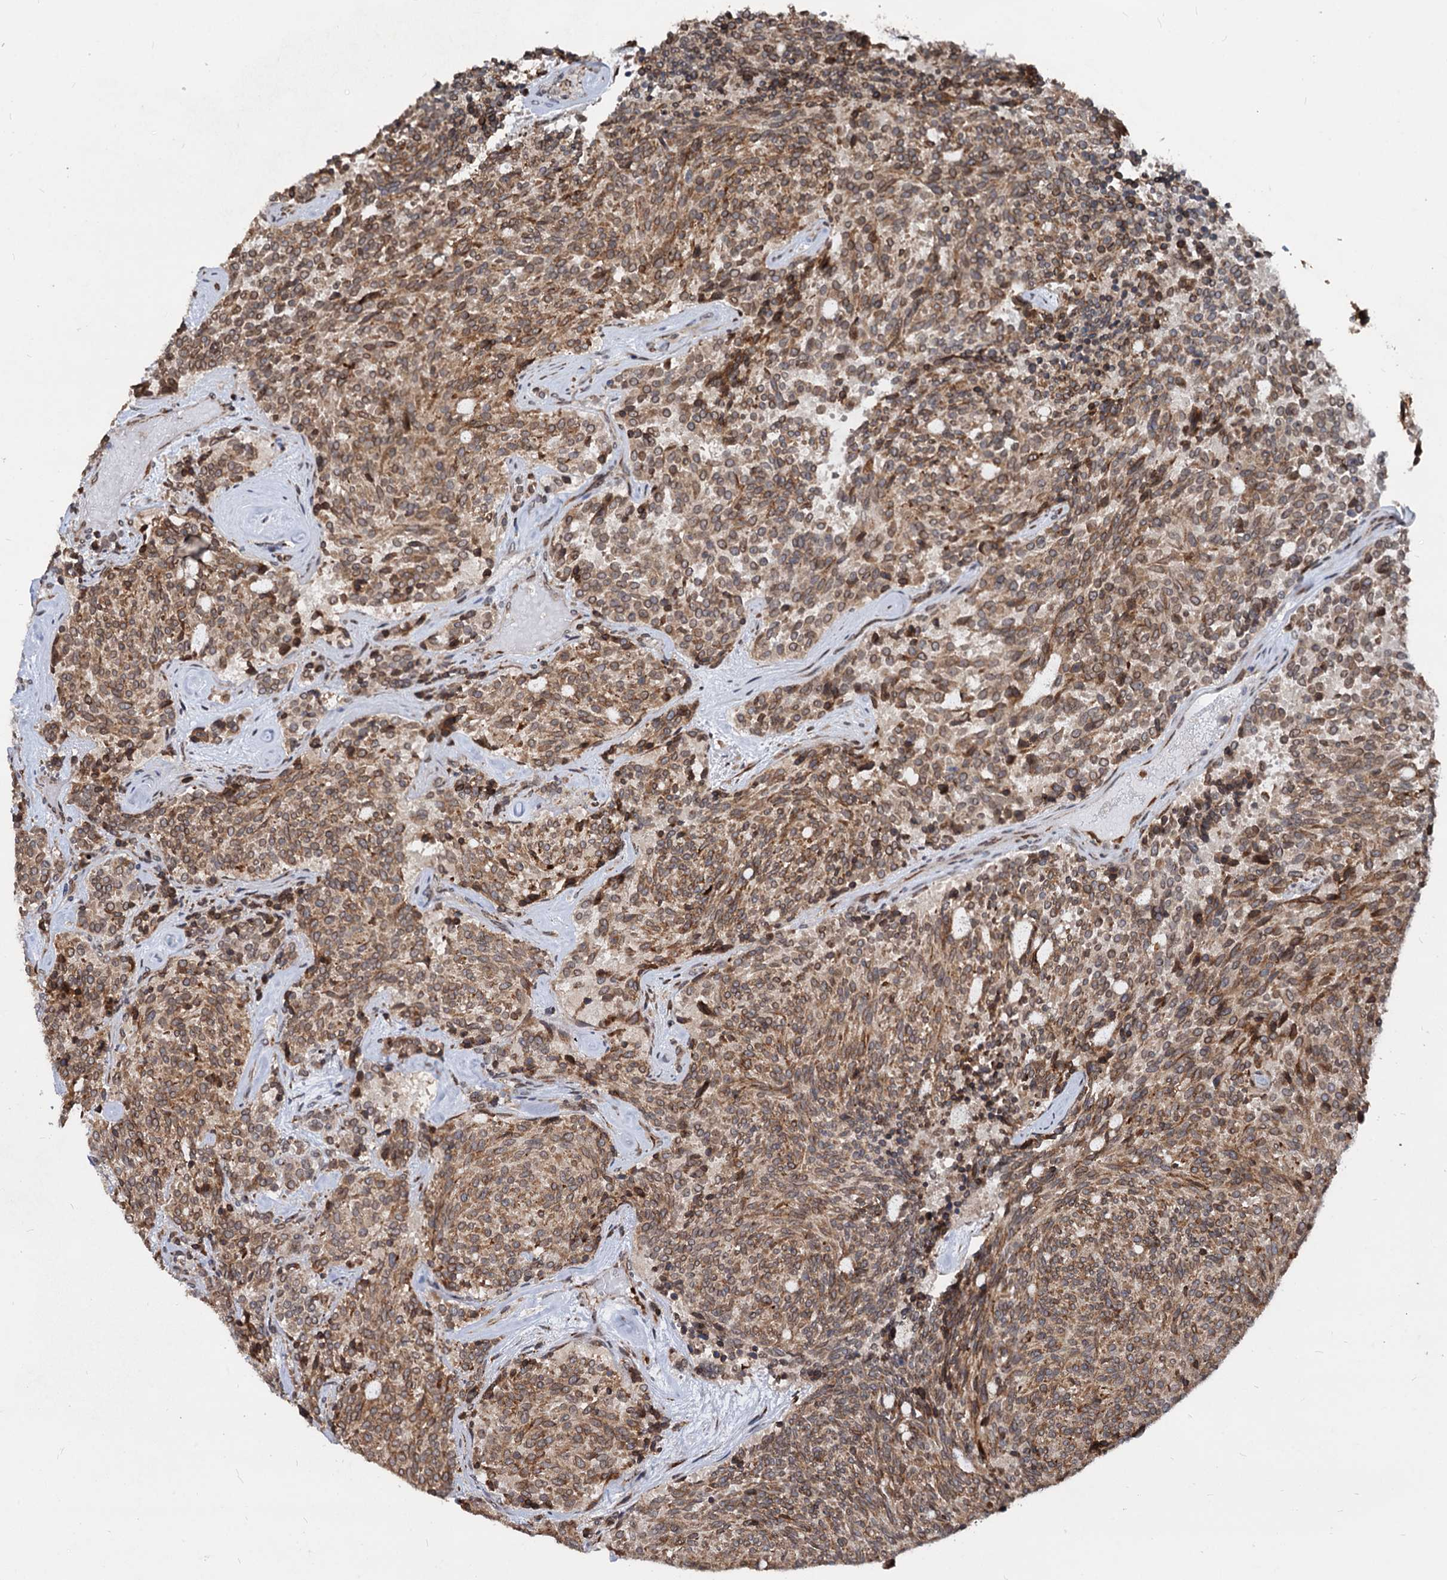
{"staining": {"intensity": "moderate", "quantity": ">75%", "location": "cytoplasmic/membranous"}, "tissue": "carcinoid", "cell_type": "Tumor cells", "image_type": "cancer", "snomed": [{"axis": "morphology", "description": "Carcinoid, malignant, NOS"}, {"axis": "topography", "description": "Pancreas"}], "caption": "Tumor cells display medium levels of moderate cytoplasmic/membranous staining in approximately >75% of cells in human malignant carcinoid.", "gene": "SAAL1", "patient": {"sex": "female", "age": 54}}